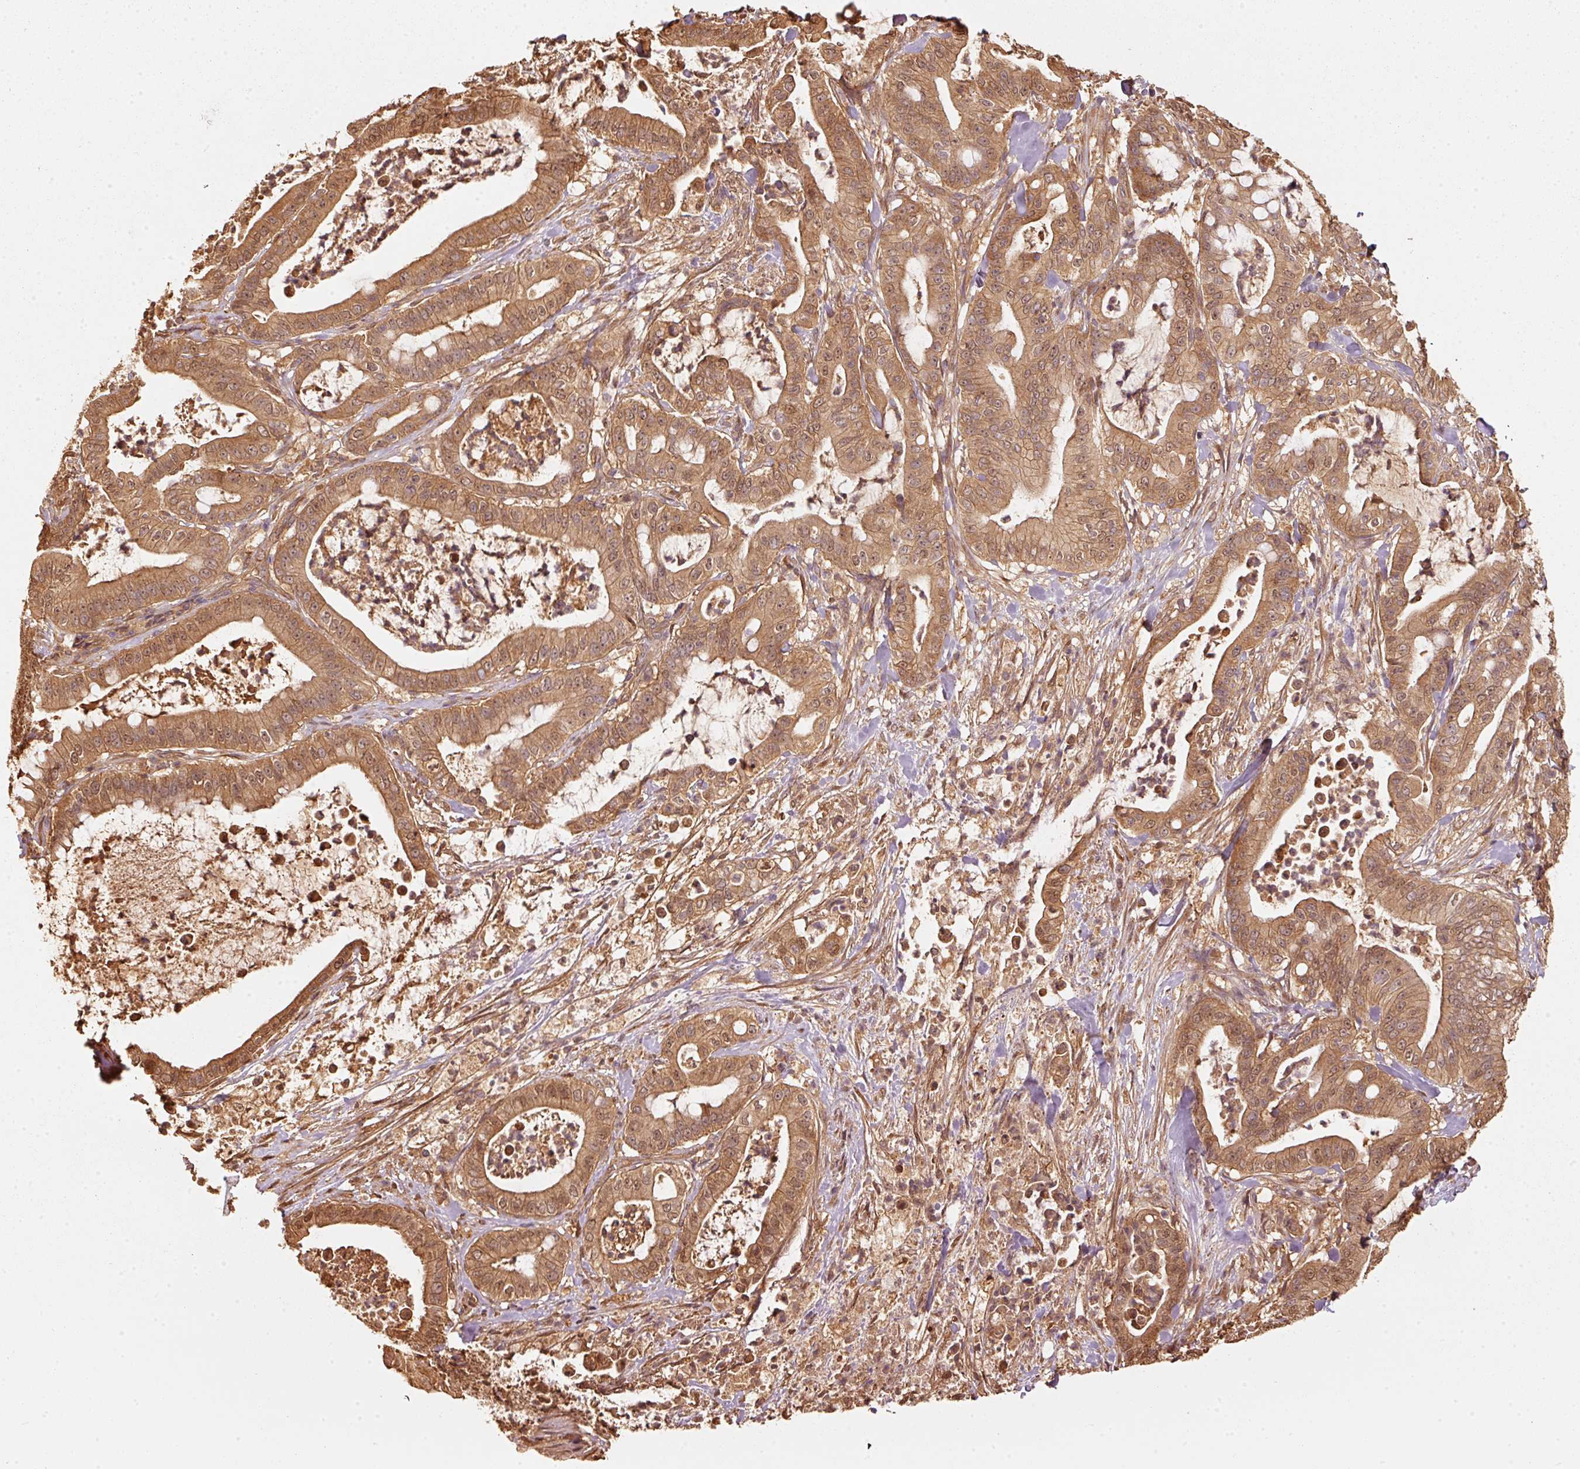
{"staining": {"intensity": "moderate", "quantity": ">75%", "location": "cytoplasmic/membranous,nuclear"}, "tissue": "pancreatic cancer", "cell_type": "Tumor cells", "image_type": "cancer", "snomed": [{"axis": "morphology", "description": "Adenocarcinoma, NOS"}, {"axis": "topography", "description": "Pancreas"}], "caption": "Protein expression analysis of human pancreatic cancer reveals moderate cytoplasmic/membranous and nuclear staining in about >75% of tumor cells.", "gene": "STAU1", "patient": {"sex": "male", "age": 71}}